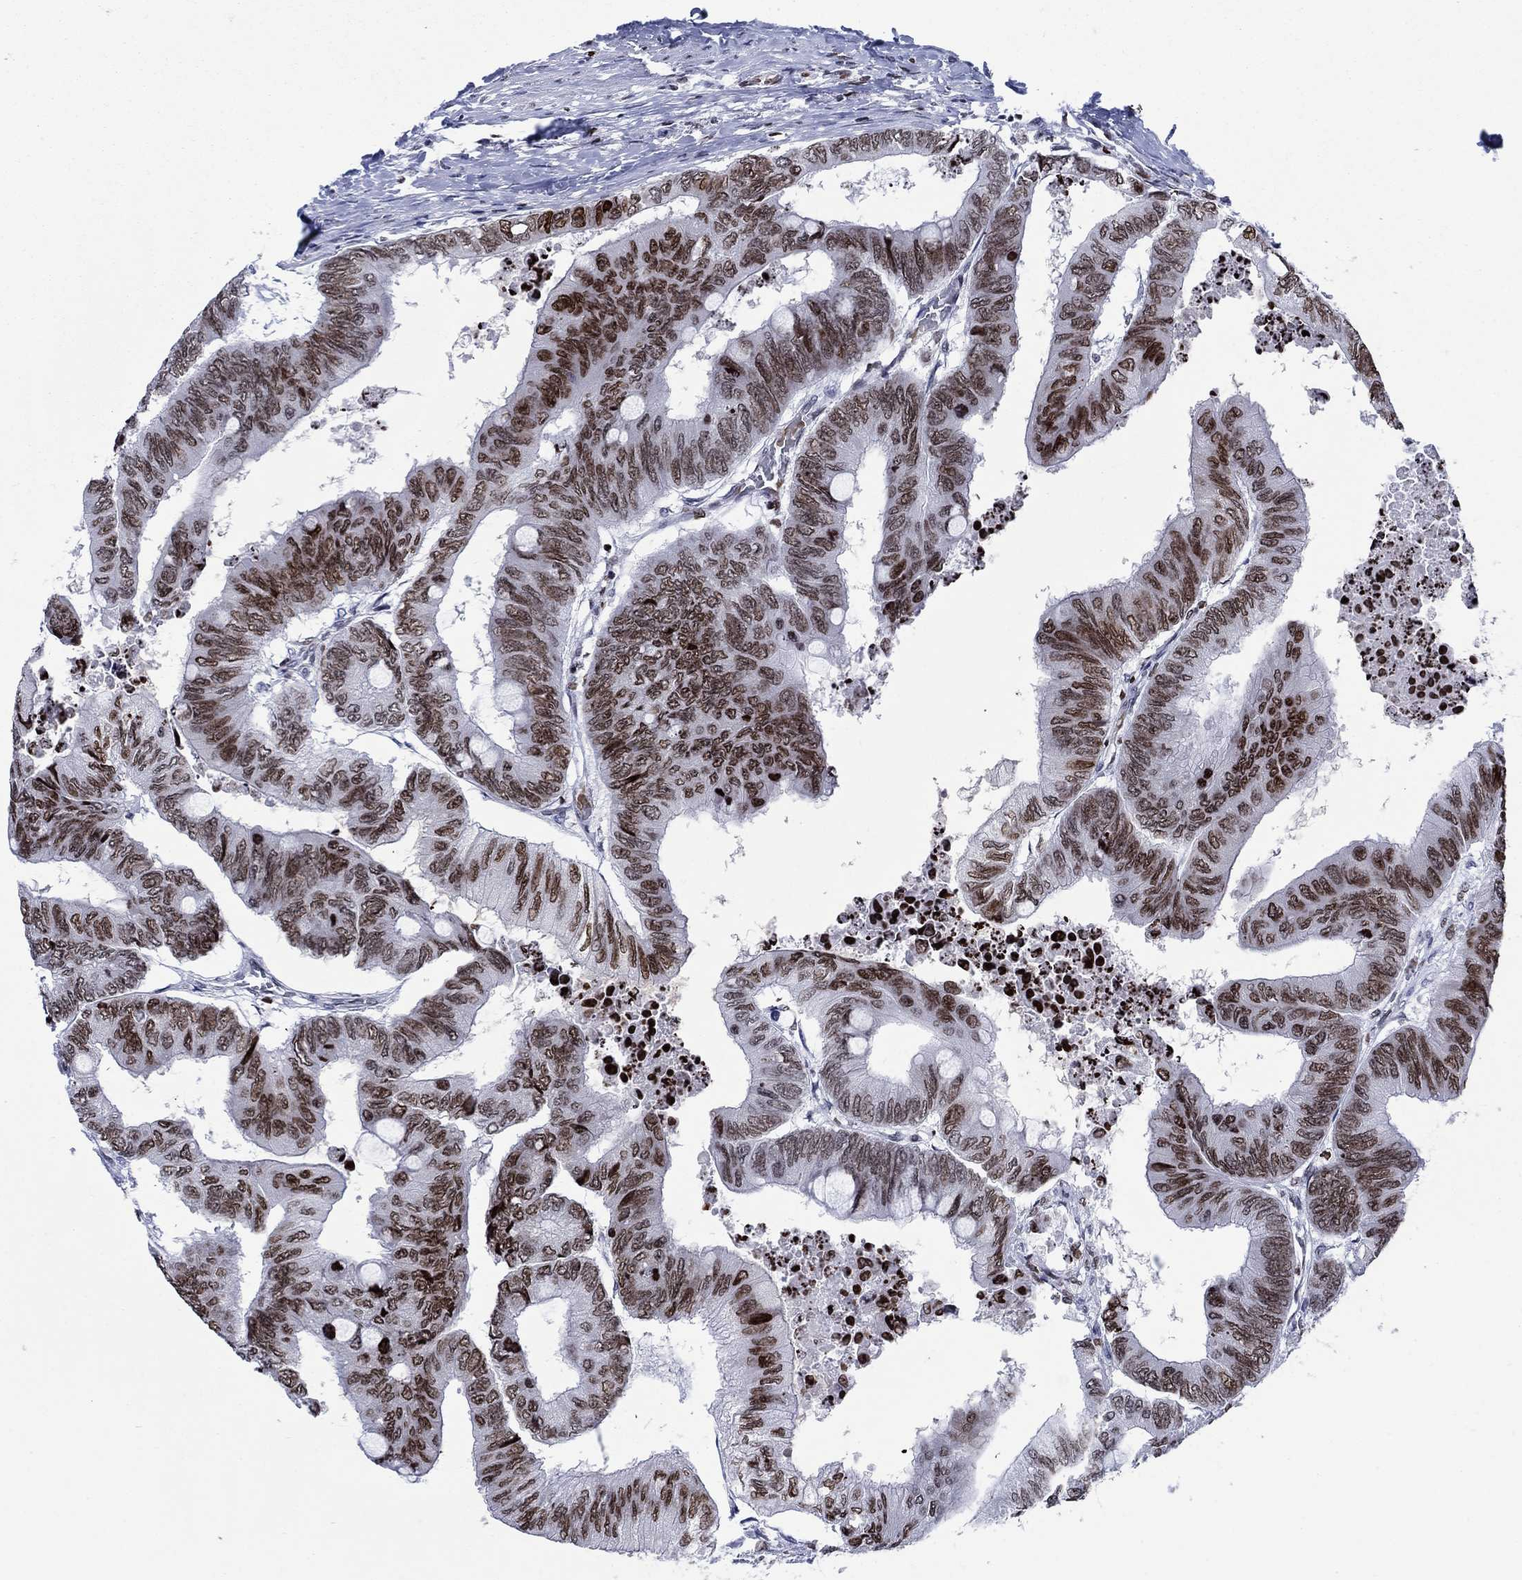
{"staining": {"intensity": "moderate", "quantity": "25%-75%", "location": "nuclear"}, "tissue": "colorectal cancer", "cell_type": "Tumor cells", "image_type": "cancer", "snomed": [{"axis": "morphology", "description": "Normal tissue, NOS"}, {"axis": "morphology", "description": "Adenocarcinoma, NOS"}, {"axis": "topography", "description": "Rectum"}, {"axis": "topography", "description": "Peripheral nerve tissue"}], "caption": "Immunohistochemistry of colorectal cancer displays medium levels of moderate nuclear staining in about 25%-75% of tumor cells.", "gene": "HMGA1", "patient": {"sex": "male", "age": 92}}